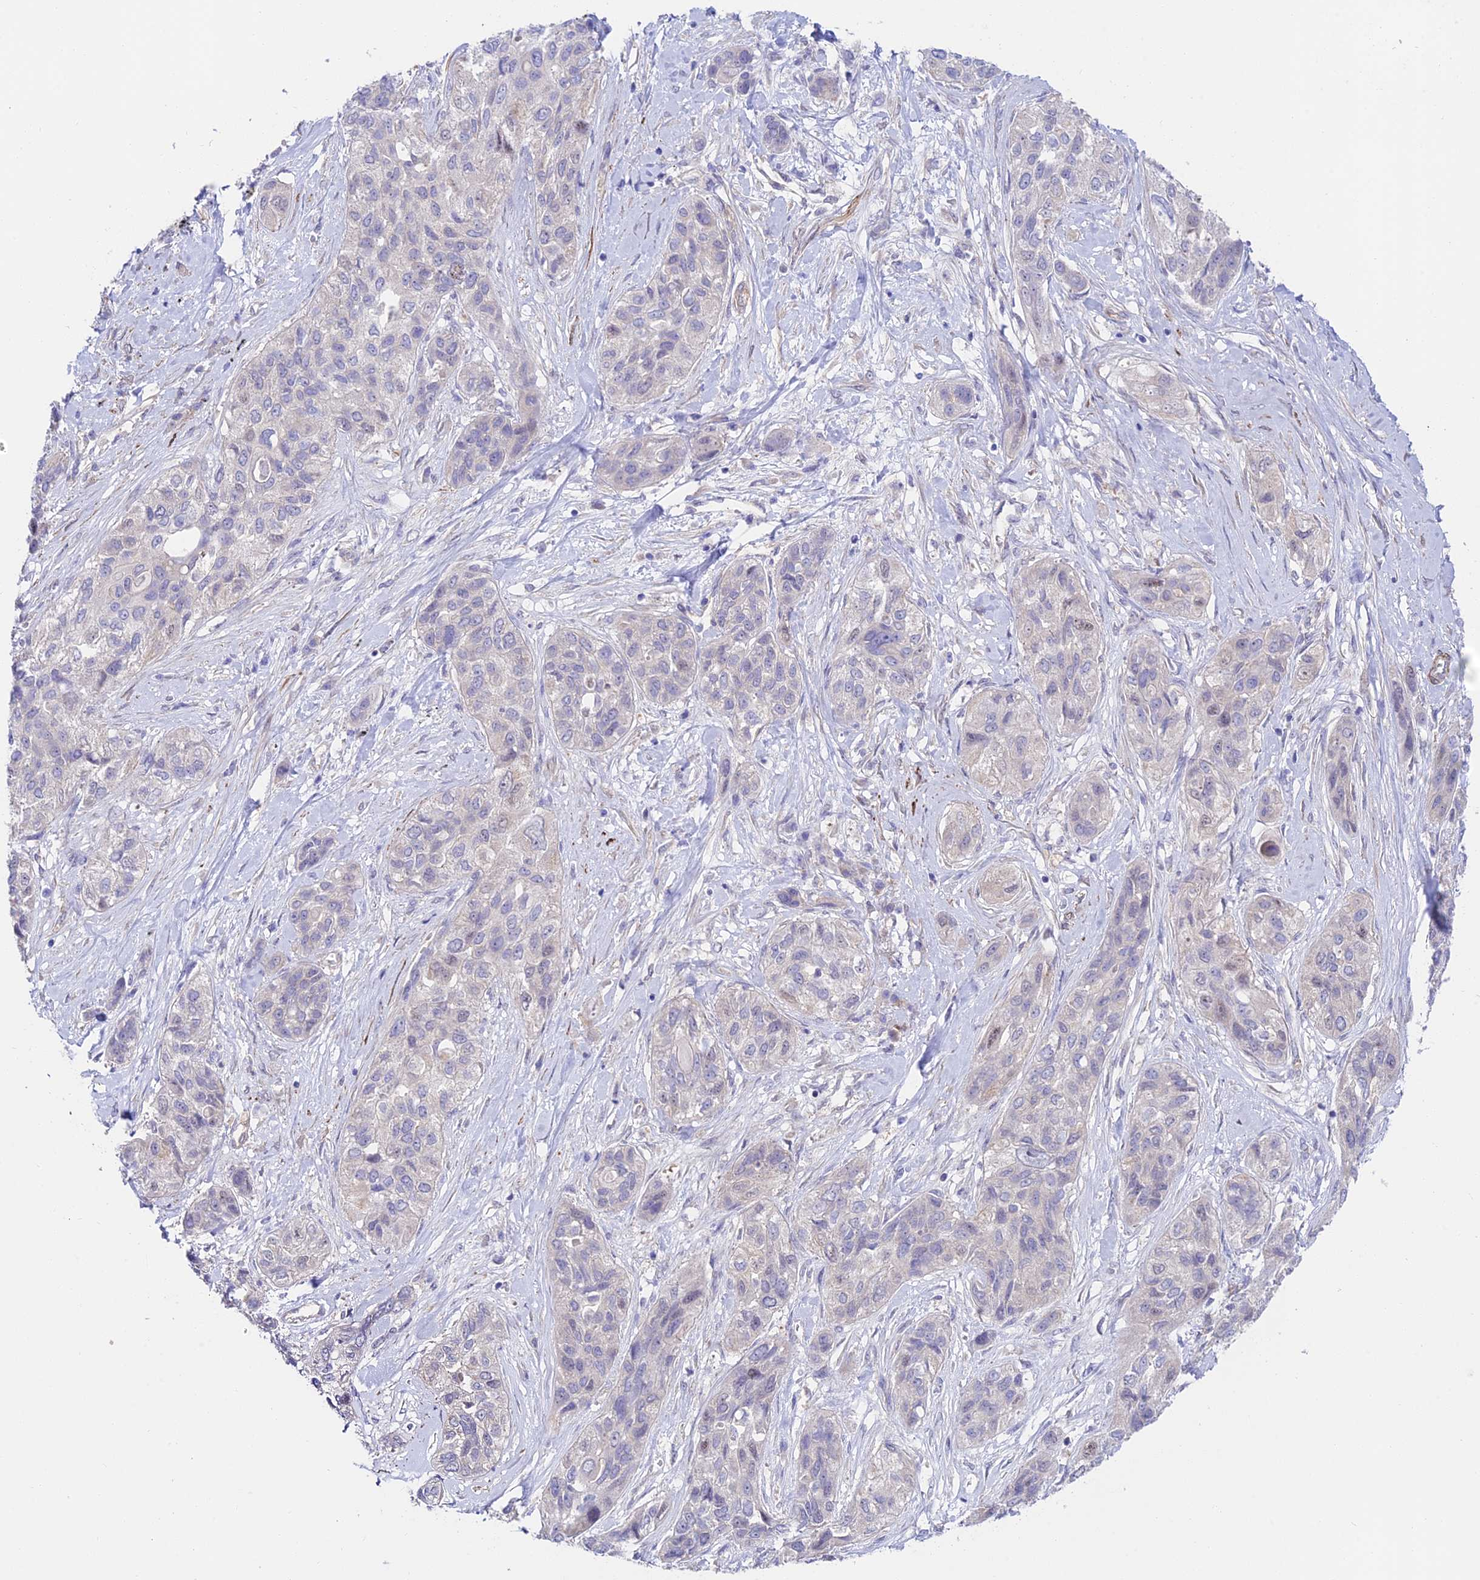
{"staining": {"intensity": "negative", "quantity": "none", "location": "none"}, "tissue": "lung cancer", "cell_type": "Tumor cells", "image_type": "cancer", "snomed": [{"axis": "morphology", "description": "Squamous cell carcinoma, NOS"}, {"axis": "topography", "description": "Lung"}], "caption": "Photomicrograph shows no protein staining in tumor cells of lung cancer (squamous cell carcinoma) tissue. (DAB immunohistochemistry visualized using brightfield microscopy, high magnification).", "gene": "ANKRD50", "patient": {"sex": "female", "age": 70}}